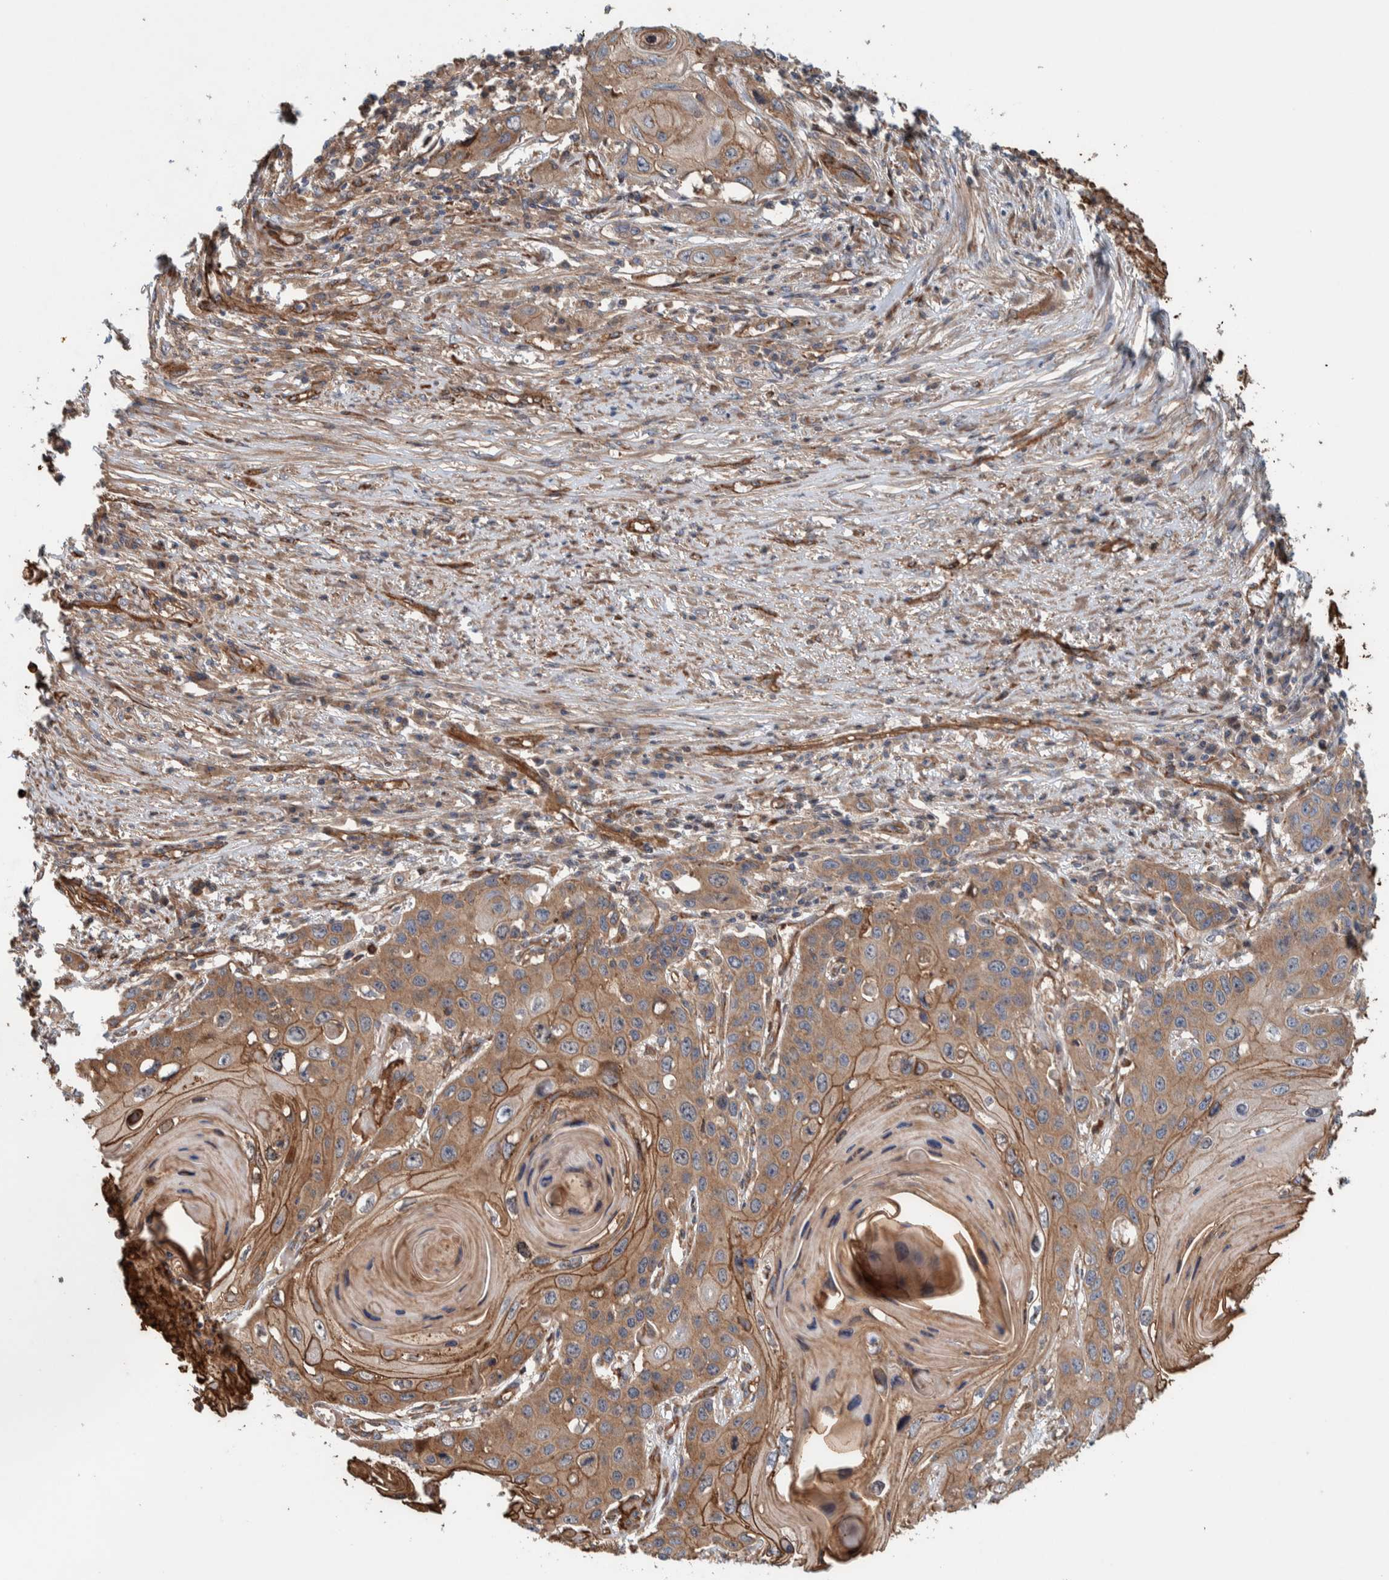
{"staining": {"intensity": "moderate", "quantity": ">75%", "location": "cytoplasmic/membranous"}, "tissue": "skin cancer", "cell_type": "Tumor cells", "image_type": "cancer", "snomed": [{"axis": "morphology", "description": "Squamous cell carcinoma, NOS"}, {"axis": "topography", "description": "Skin"}], "caption": "Human skin cancer (squamous cell carcinoma) stained with a protein marker displays moderate staining in tumor cells.", "gene": "PKD1L1", "patient": {"sex": "male", "age": 55}}